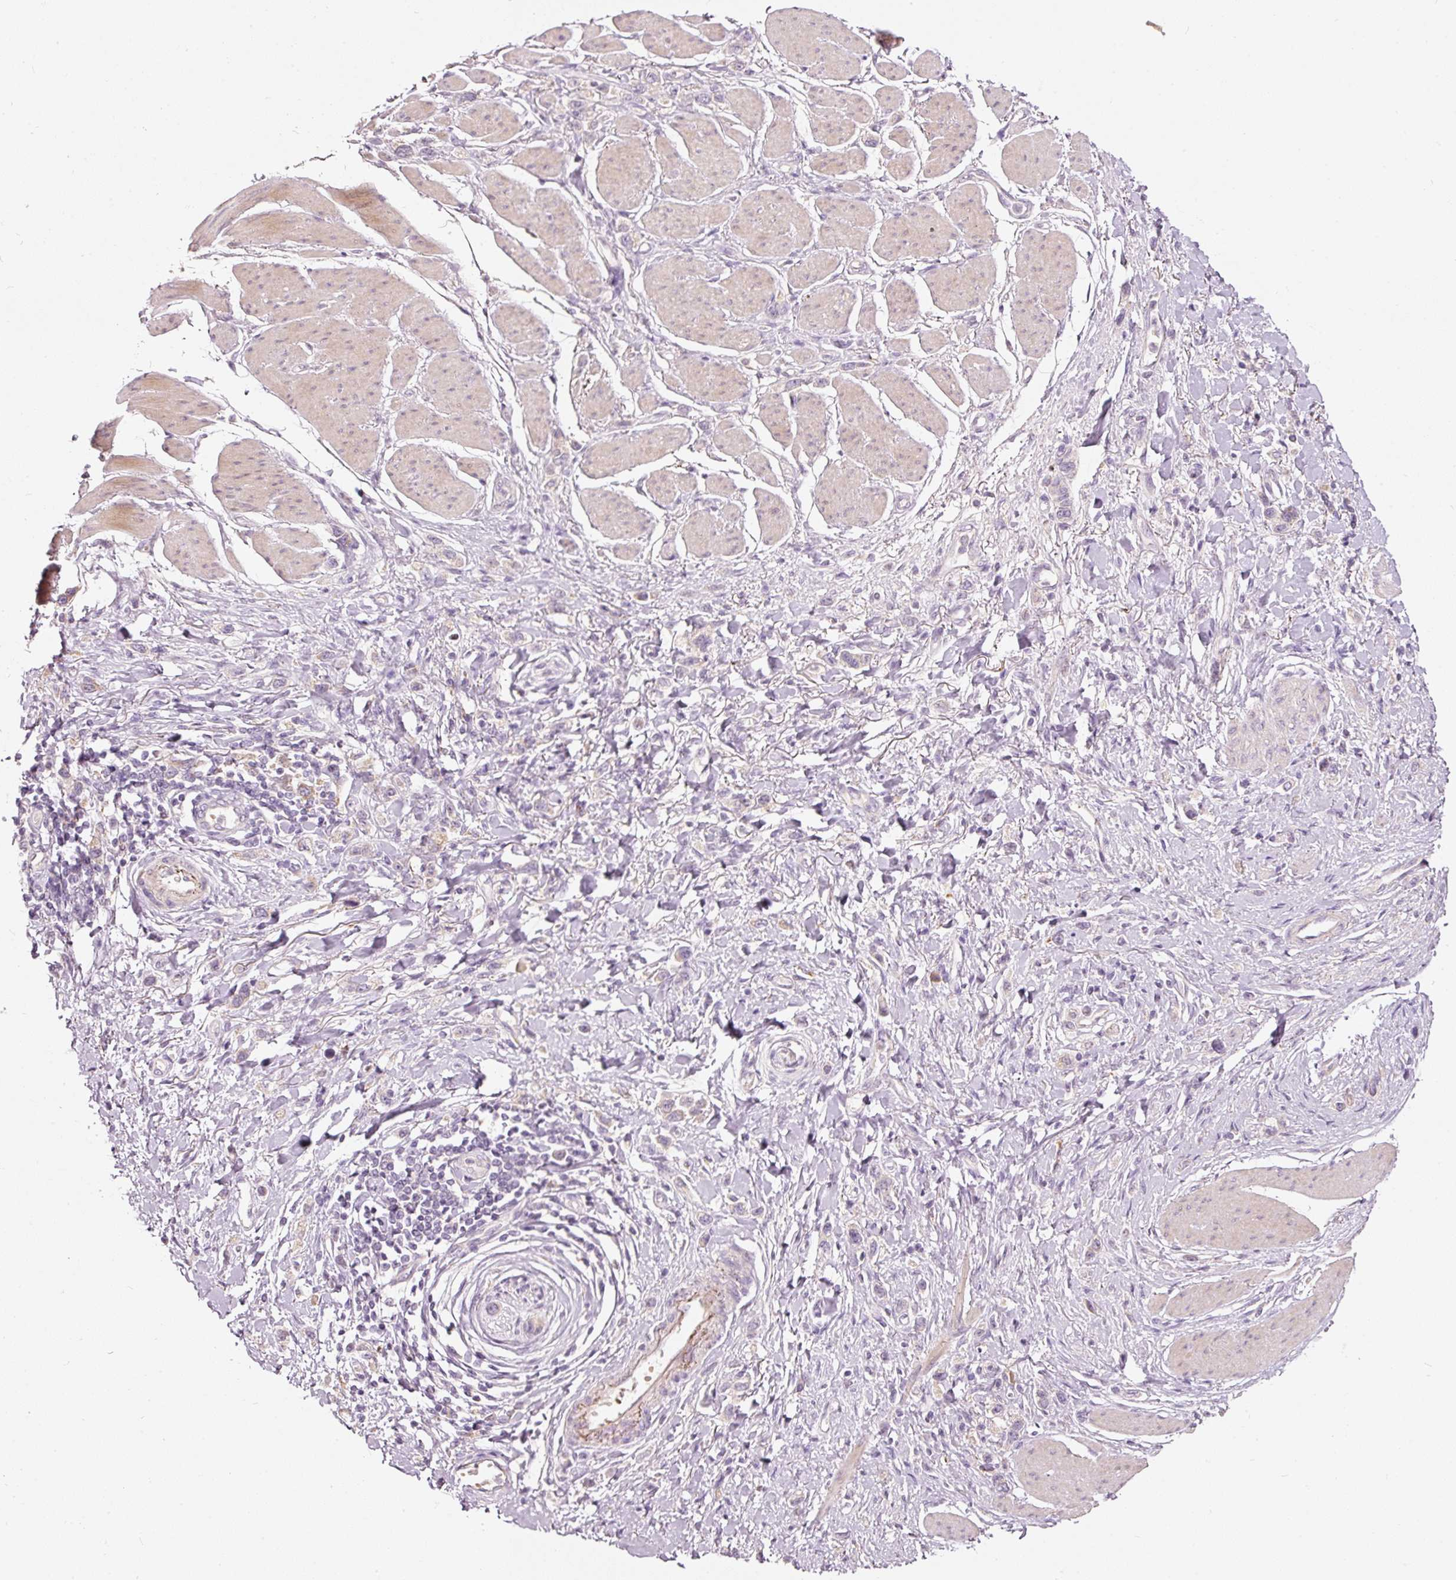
{"staining": {"intensity": "negative", "quantity": "none", "location": "none"}, "tissue": "stomach cancer", "cell_type": "Tumor cells", "image_type": "cancer", "snomed": [{"axis": "morphology", "description": "Adenocarcinoma, NOS"}, {"axis": "topography", "description": "Stomach"}], "caption": "Photomicrograph shows no significant protein expression in tumor cells of stomach cancer (adenocarcinoma).", "gene": "KLHL21", "patient": {"sex": "female", "age": 65}}